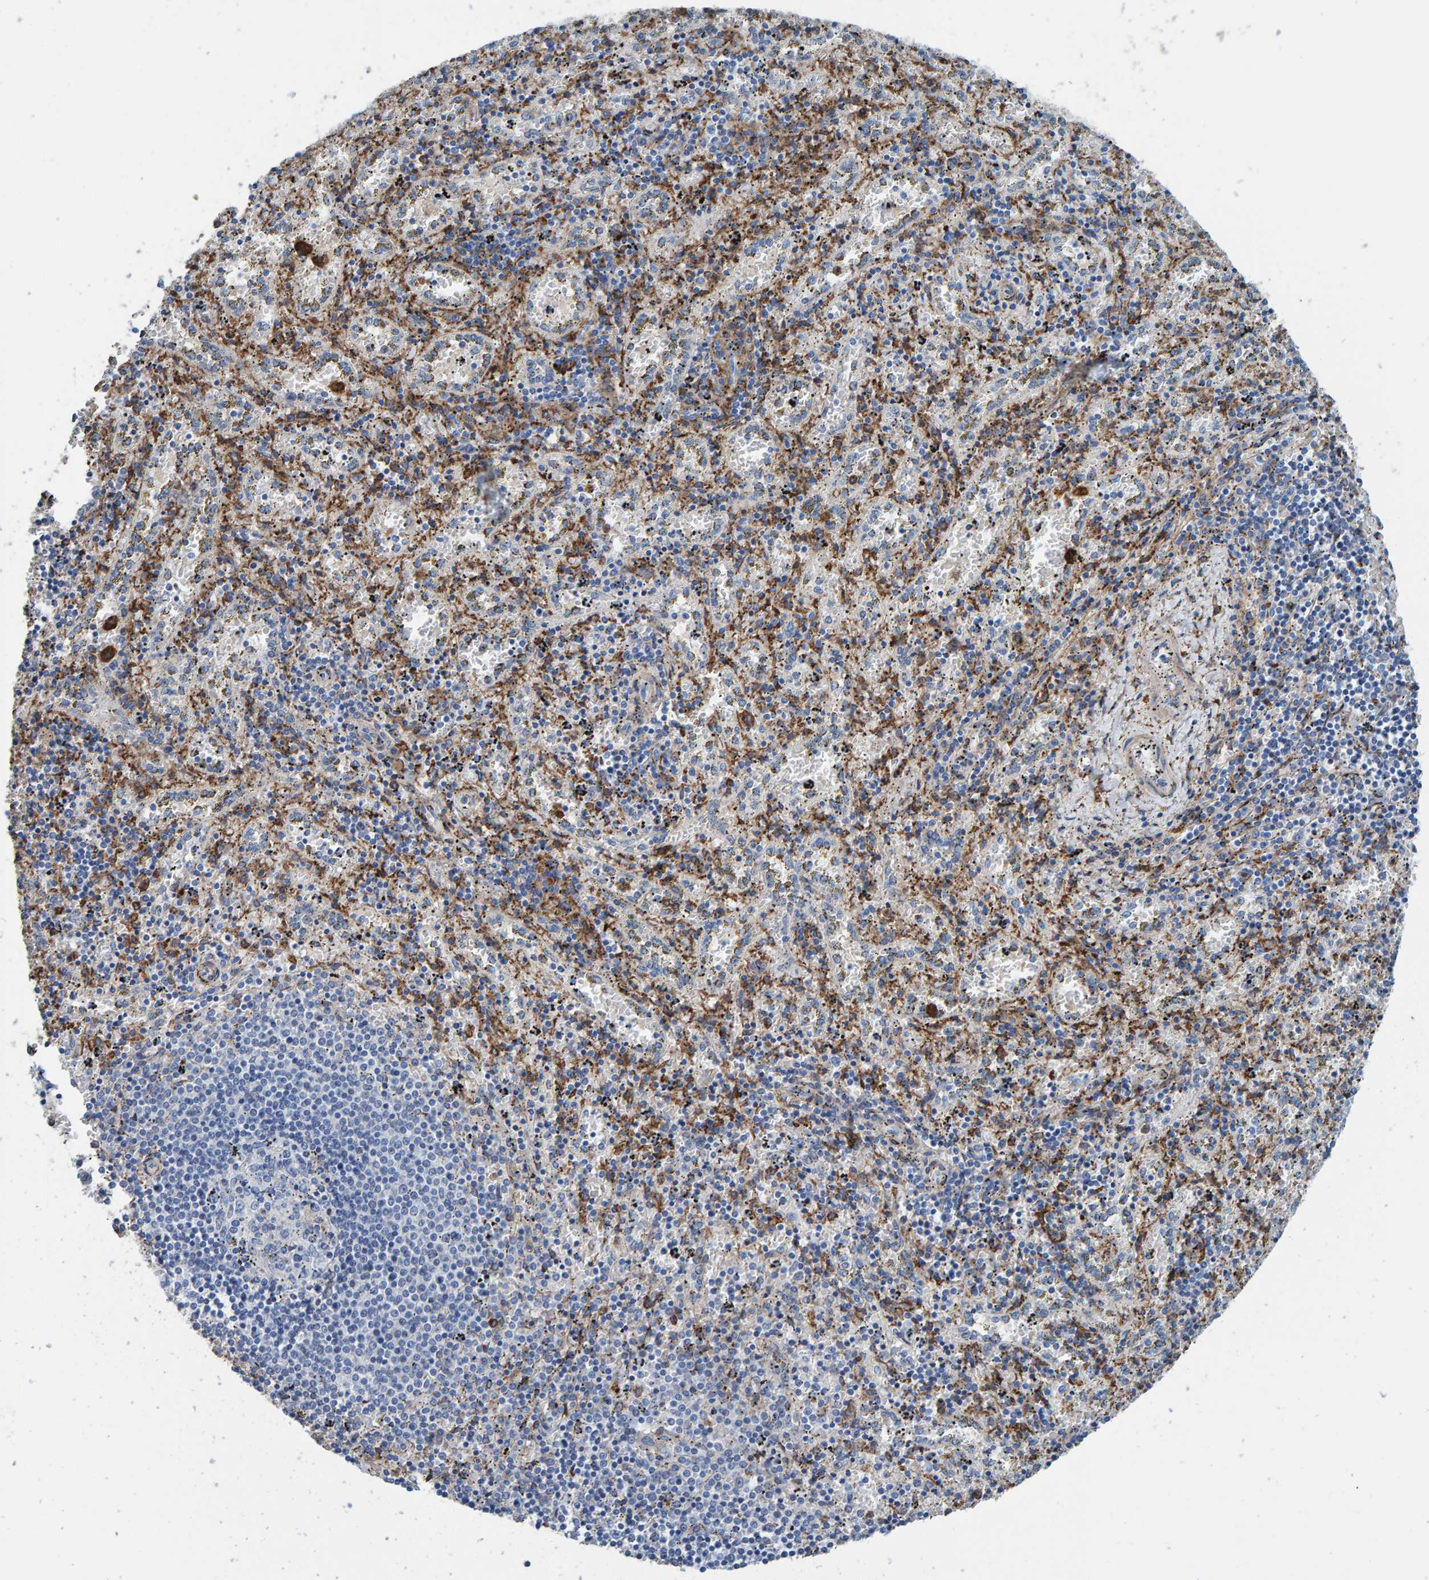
{"staining": {"intensity": "negative", "quantity": "none", "location": "none"}, "tissue": "spleen", "cell_type": "Cells in red pulp", "image_type": "normal", "snomed": [{"axis": "morphology", "description": "Normal tissue, NOS"}, {"axis": "topography", "description": "Spleen"}], "caption": "Immunohistochemistry of unremarkable human spleen shows no expression in cells in red pulp.", "gene": "LRP1", "patient": {"sex": "male", "age": 11}}